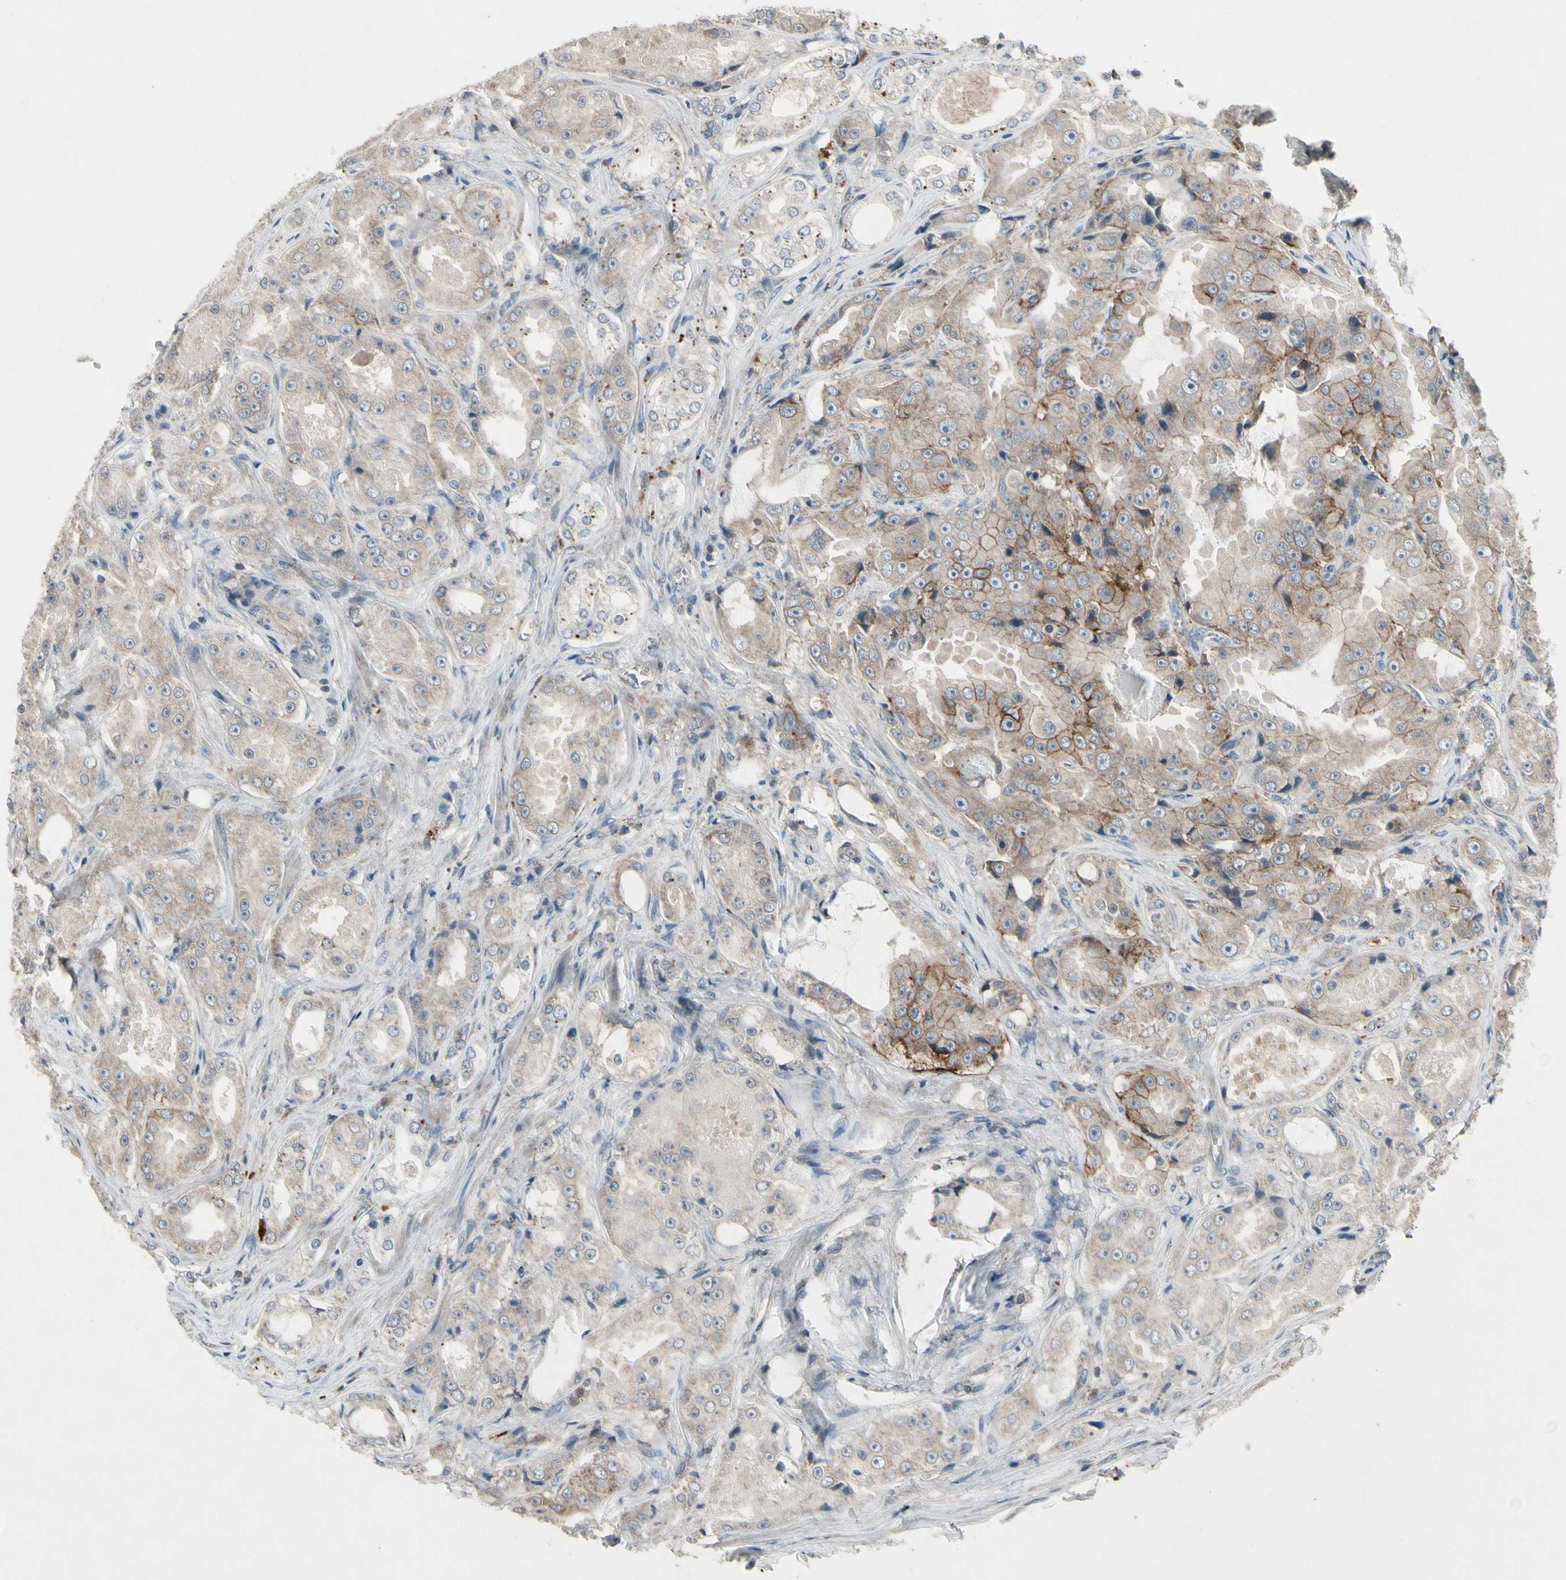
{"staining": {"intensity": "moderate", "quantity": "25%-75%", "location": "cytoplasmic/membranous"}, "tissue": "prostate cancer", "cell_type": "Tumor cells", "image_type": "cancer", "snomed": [{"axis": "morphology", "description": "Adenocarcinoma, High grade"}, {"axis": "topography", "description": "Prostate"}], "caption": "Prostate high-grade adenocarcinoma tissue shows moderate cytoplasmic/membranous expression in about 25%-75% of tumor cells, visualized by immunohistochemistry.", "gene": "NMI", "patient": {"sex": "male", "age": 73}}